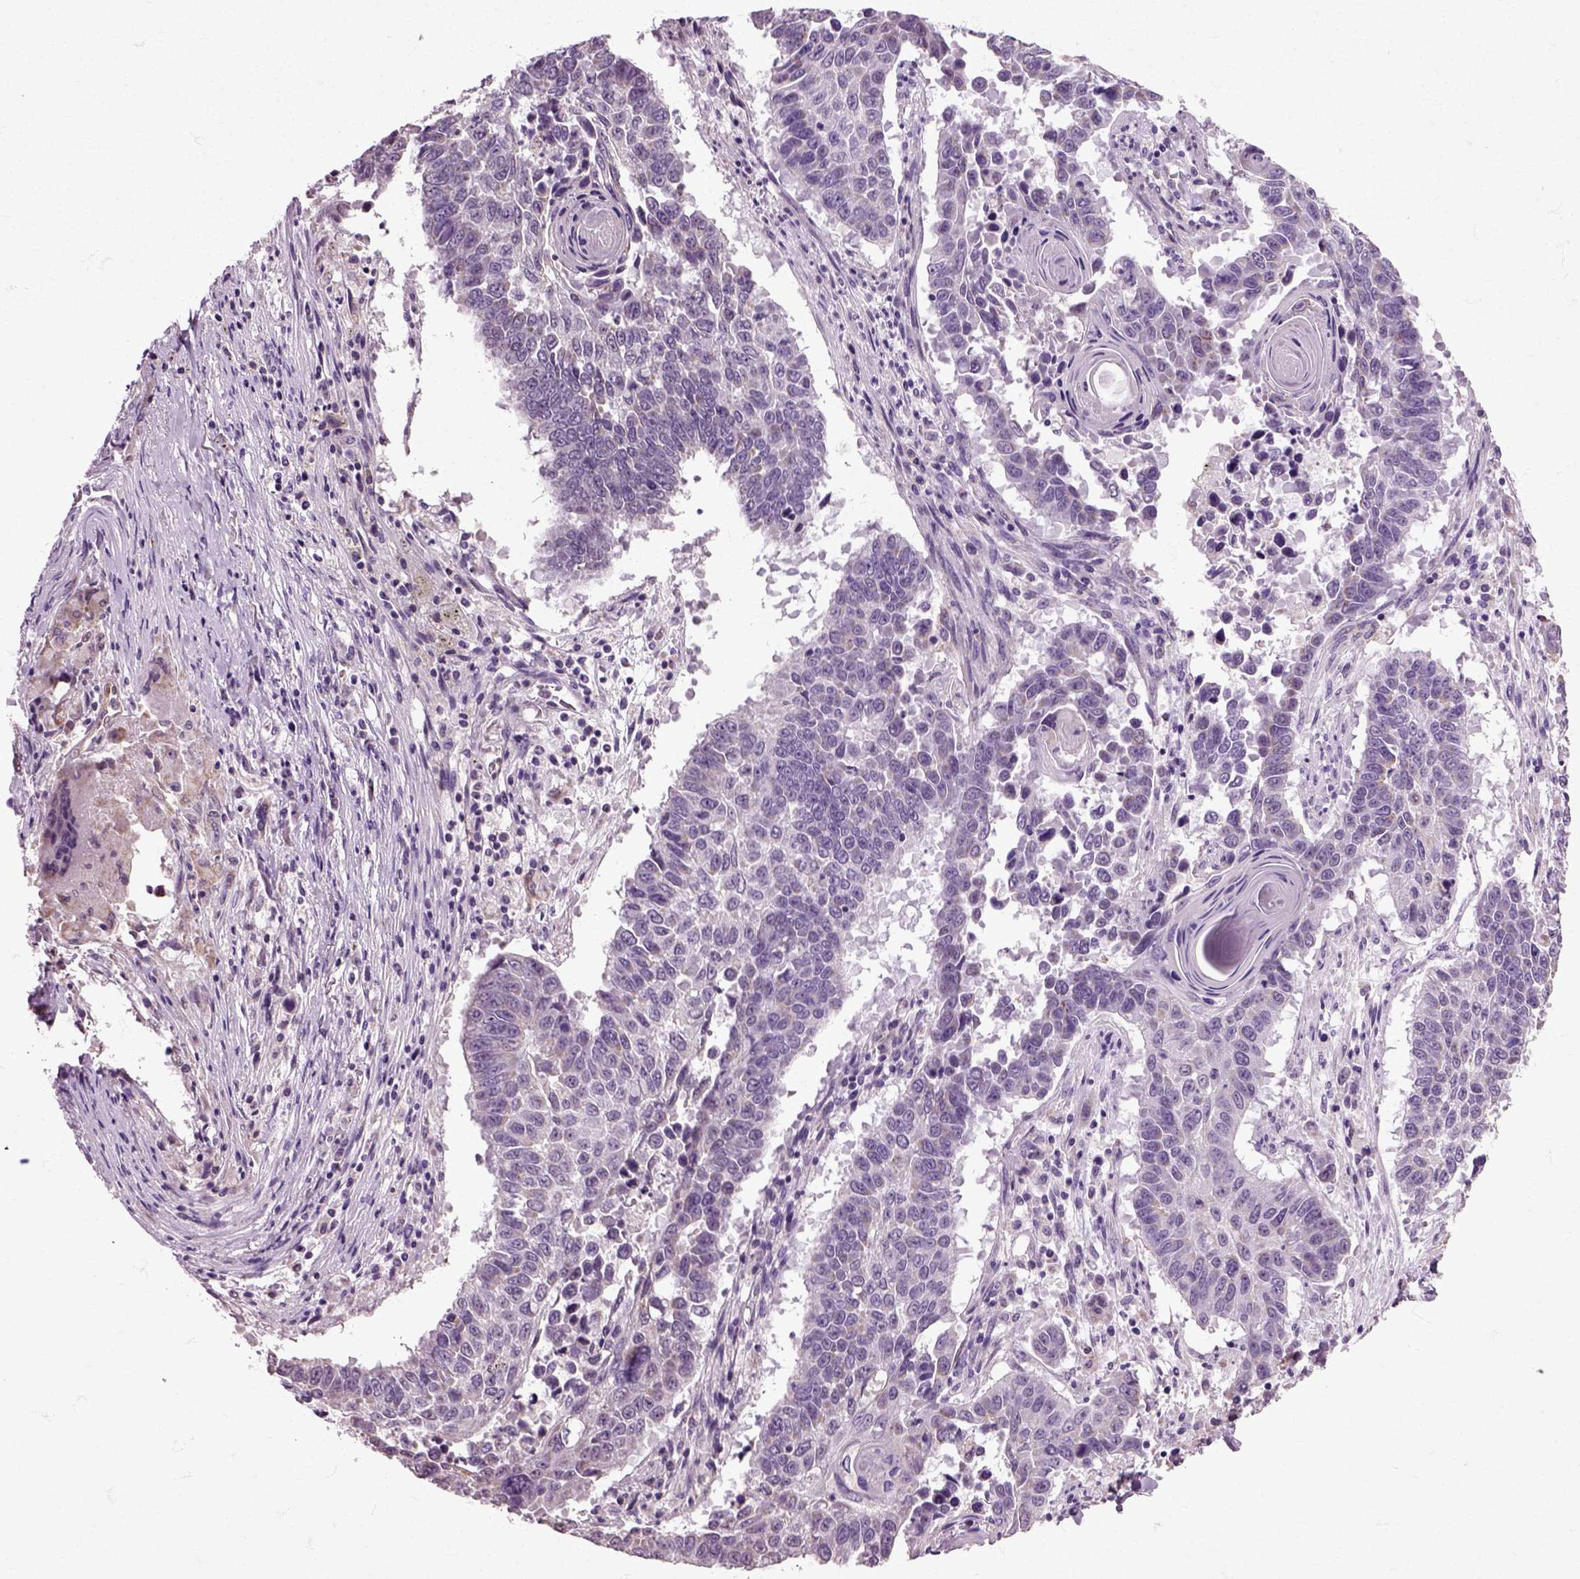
{"staining": {"intensity": "negative", "quantity": "none", "location": "none"}, "tissue": "lung cancer", "cell_type": "Tumor cells", "image_type": "cancer", "snomed": [{"axis": "morphology", "description": "Squamous cell carcinoma, NOS"}, {"axis": "topography", "description": "Lung"}], "caption": "The micrograph demonstrates no staining of tumor cells in lung squamous cell carcinoma. (Immunohistochemistry, brightfield microscopy, high magnification).", "gene": "HSPA2", "patient": {"sex": "male", "age": 73}}